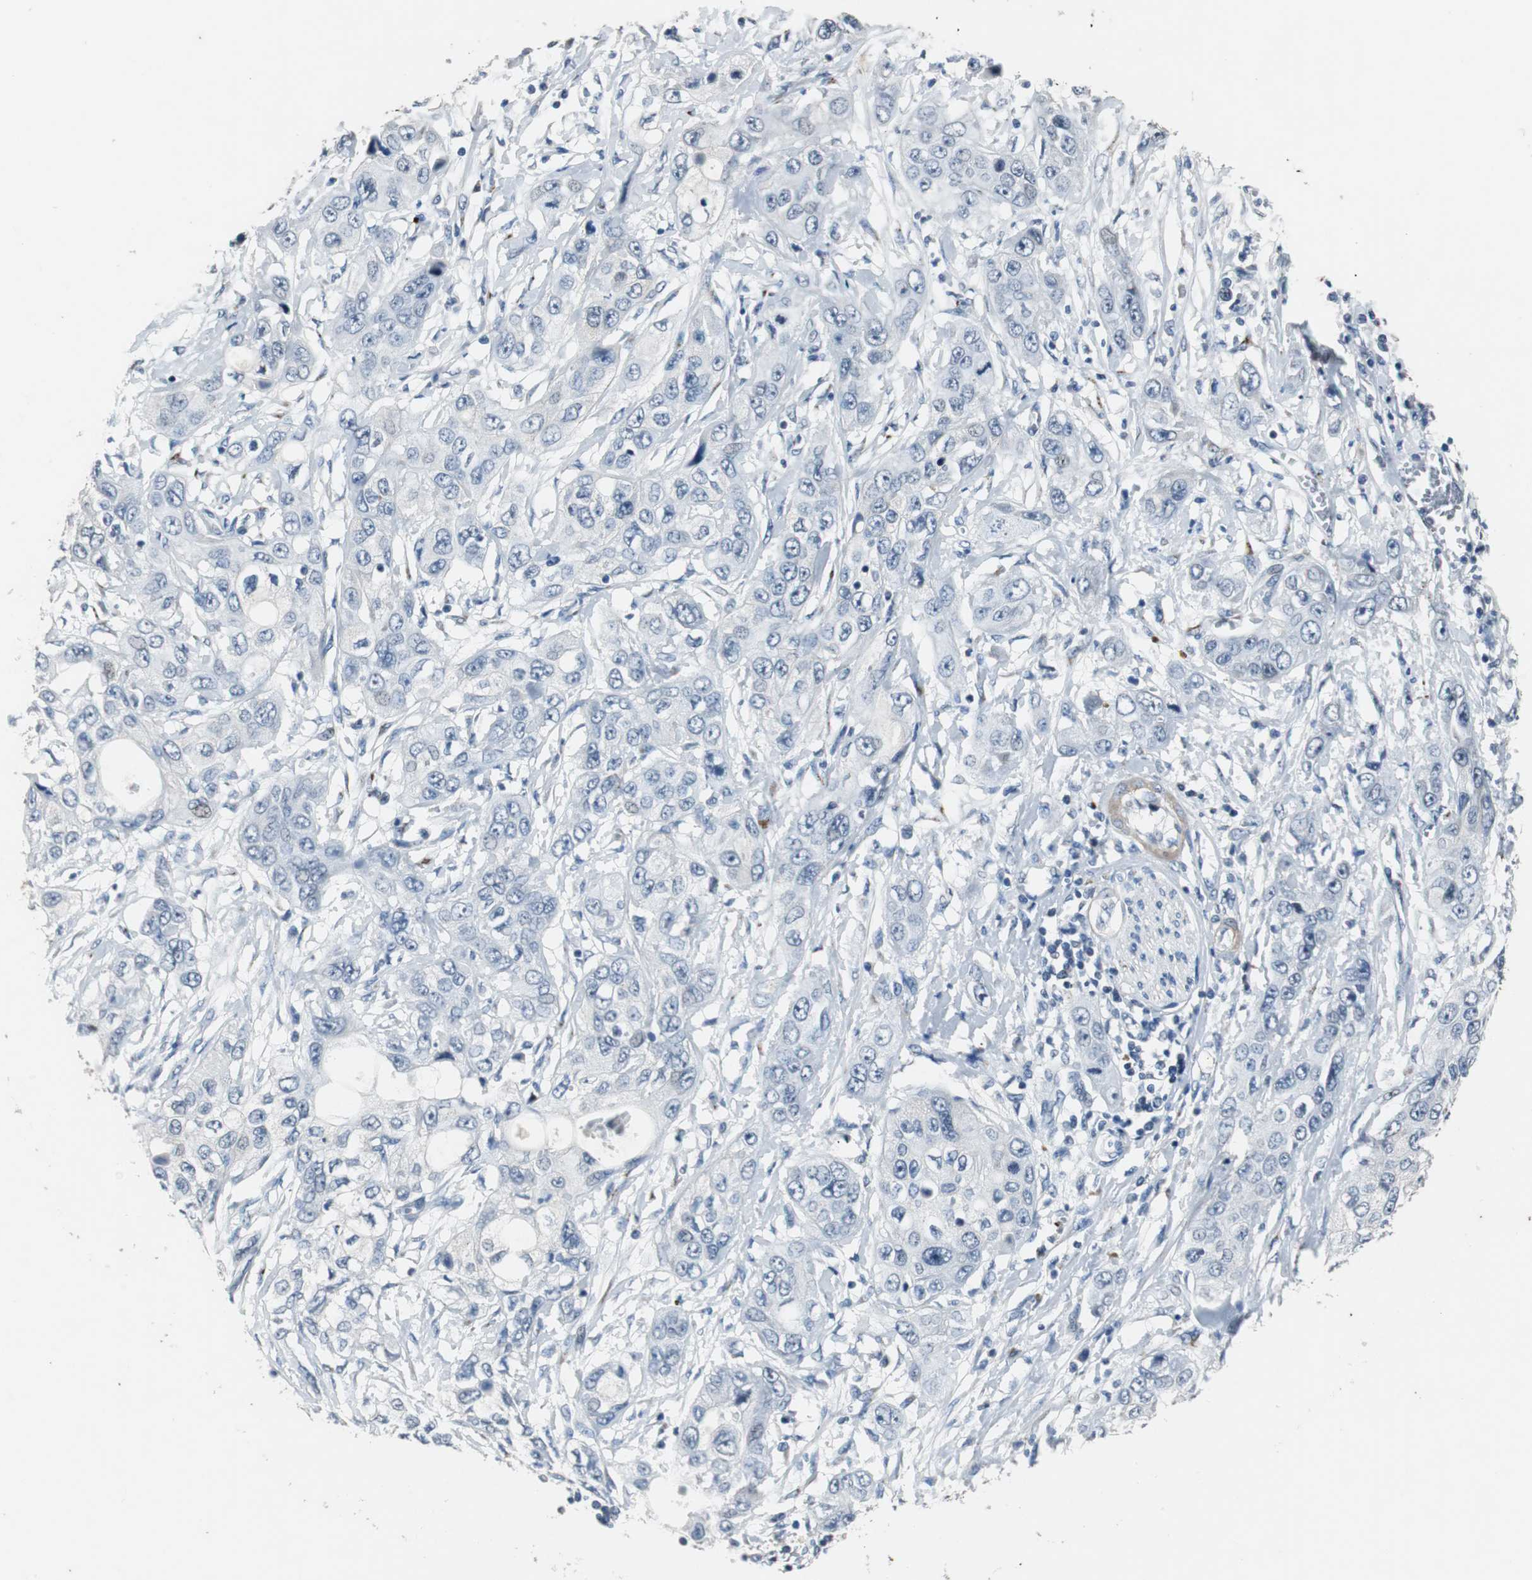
{"staining": {"intensity": "negative", "quantity": "none", "location": "none"}, "tissue": "pancreatic cancer", "cell_type": "Tumor cells", "image_type": "cancer", "snomed": [{"axis": "morphology", "description": "Adenocarcinoma, NOS"}, {"axis": "topography", "description": "Pancreas"}], "caption": "IHC micrograph of neoplastic tissue: human pancreatic cancer stained with DAB shows no significant protein positivity in tumor cells.", "gene": "PCYT1B", "patient": {"sex": "female", "age": 70}}